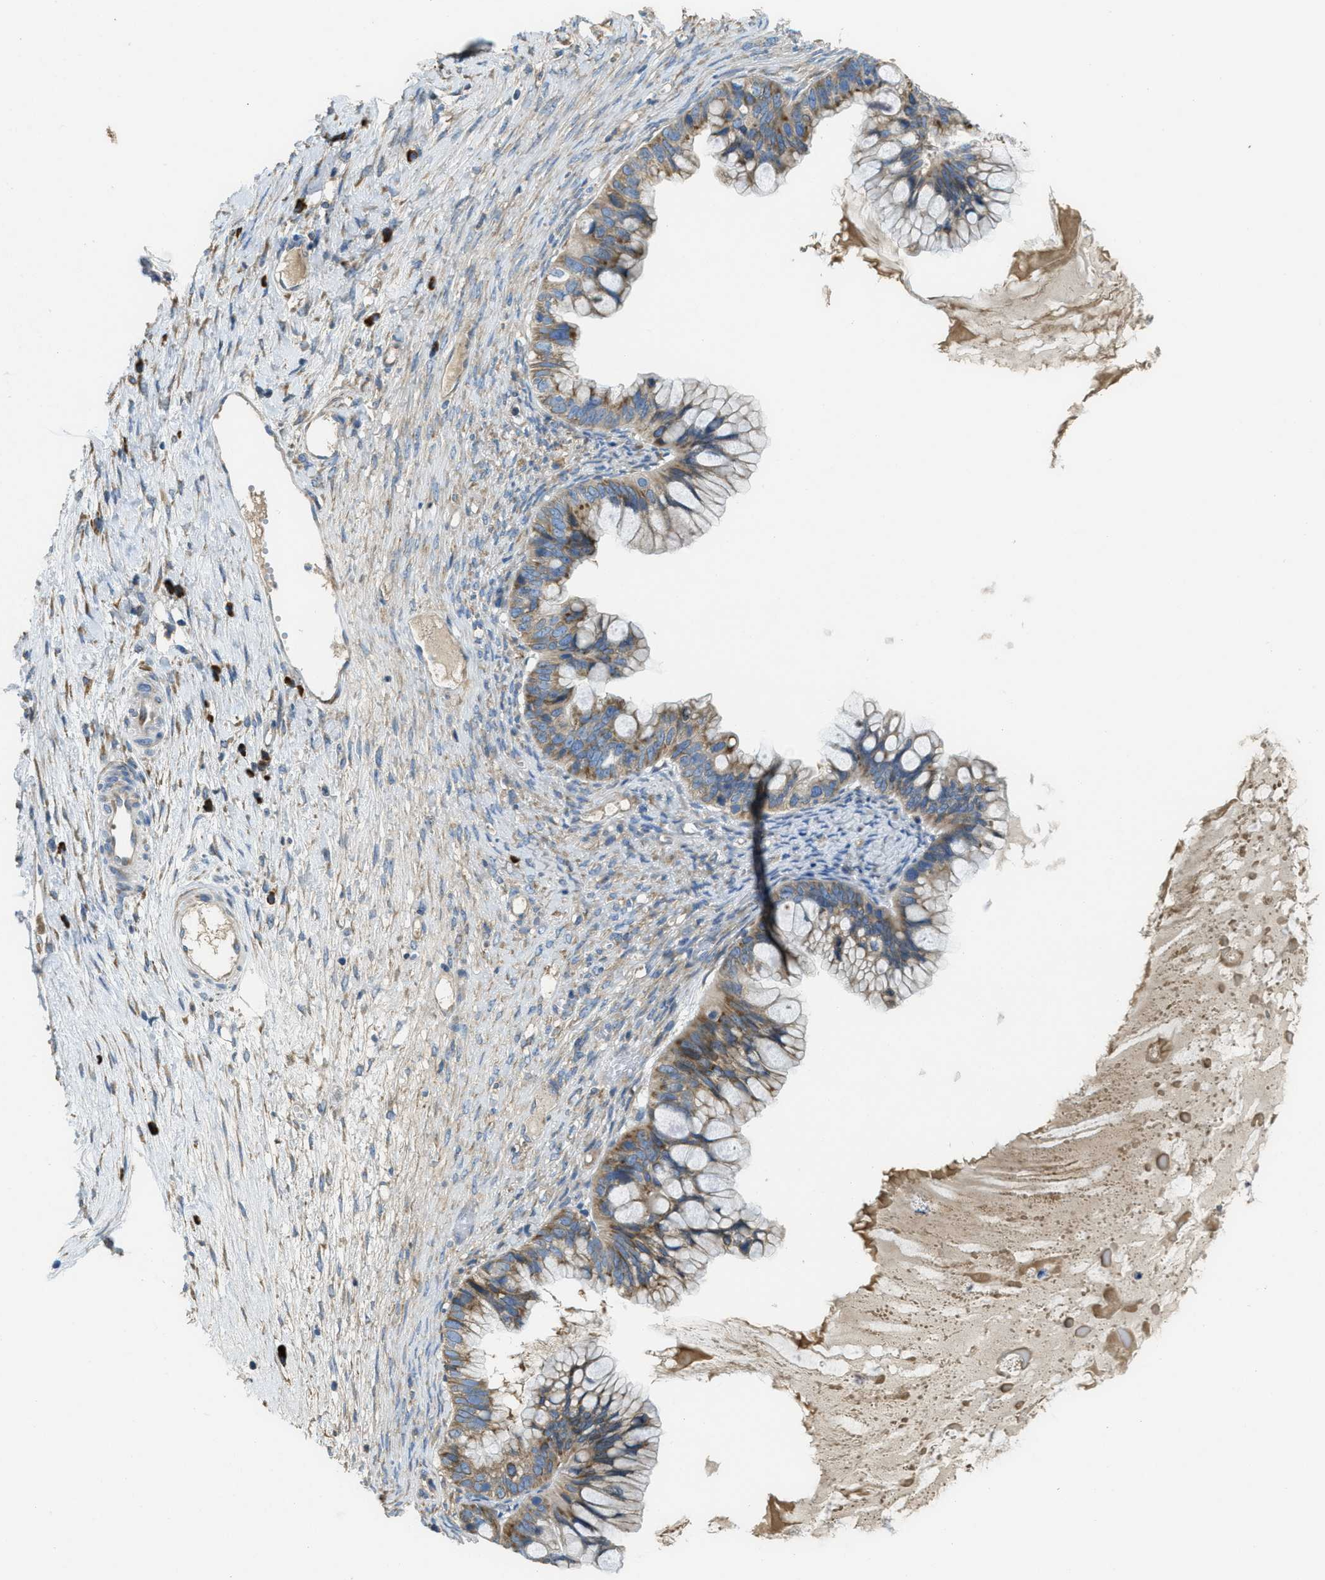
{"staining": {"intensity": "weak", "quantity": ">75%", "location": "cytoplasmic/membranous"}, "tissue": "ovarian cancer", "cell_type": "Tumor cells", "image_type": "cancer", "snomed": [{"axis": "morphology", "description": "Cystadenocarcinoma, mucinous, NOS"}, {"axis": "topography", "description": "Ovary"}], "caption": "Protein expression analysis of ovarian mucinous cystadenocarcinoma displays weak cytoplasmic/membranous staining in approximately >75% of tumor cells.", "gene": "SSR1", "patient": {"sex": "female", "age": 80}}